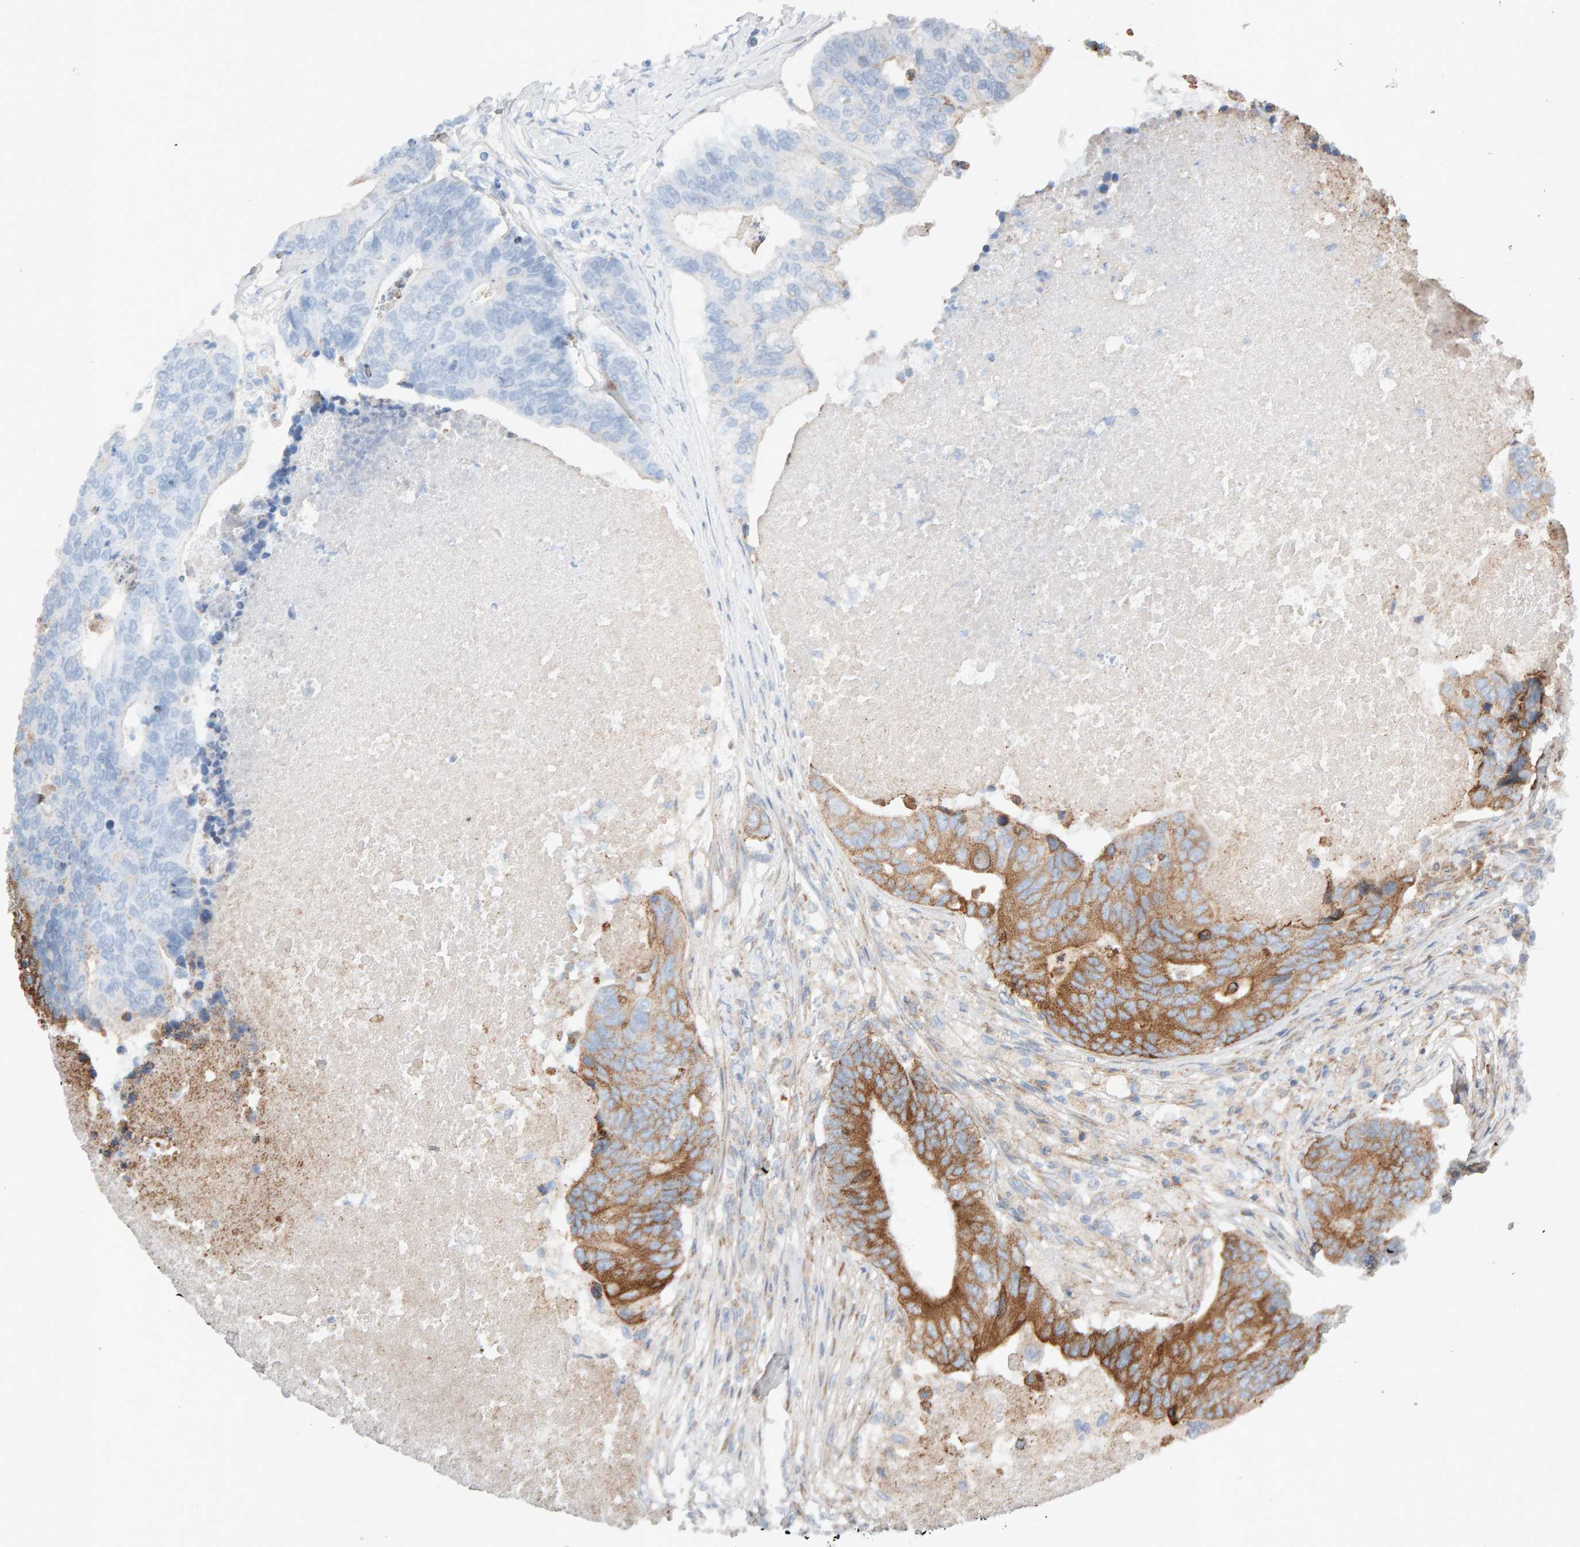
{"staining": {"intensity": "moderate", "quantity": "25%-75%", "location": "cytoplasmic/membranous"}, "tissue": "colorectal cancer", "cell_type": "Tumor cells", "image_type": "cancer", "snomed": [{"axis": "morphology", "description": "Adenocarcinoma, NOS"}, {"axis": "topography", "description": "Colon"}], "caption": "Colorectal cancer stained with a protein marker reveals moderate staining in tumor cells.", "gene": "ENGASE", "patient": {"sex": "female", "age": 67}}